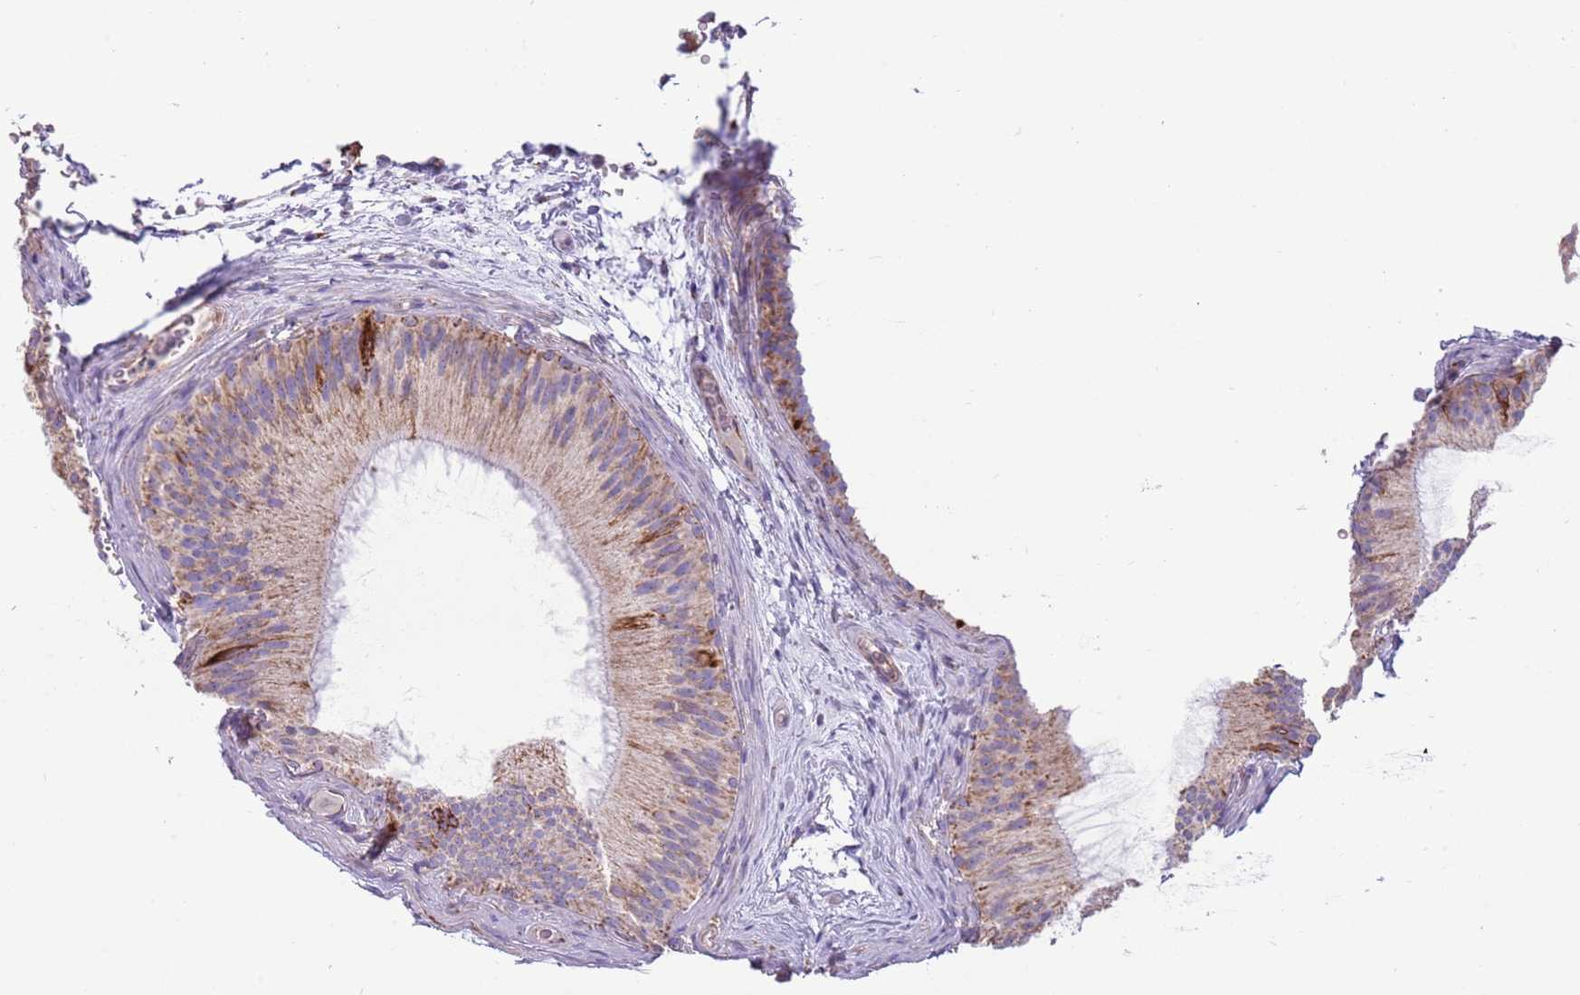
{"staining": {"intensity": "strong", "quantity": "25%-75%", "location": "cytoplasmic/membranous"}, "tissue": "epididymis", "cell_type": "Glandular cells", "image_type": "normal", "snomed": [{"axis": "morphology", "description": "Normal tissue, NOS"}, {"axis": "topography", "description": "Epididymis"}], "caption": "This histopathology image reveals normal epididymis stained with IHC to label a protein in brown. The cytoplasmic/membranous of glandular cells show strong positivity for the protein. Nuclei are counter-stained blue.", "gene": "RNF222", "patient": {"sex": "male", "age": 45}}